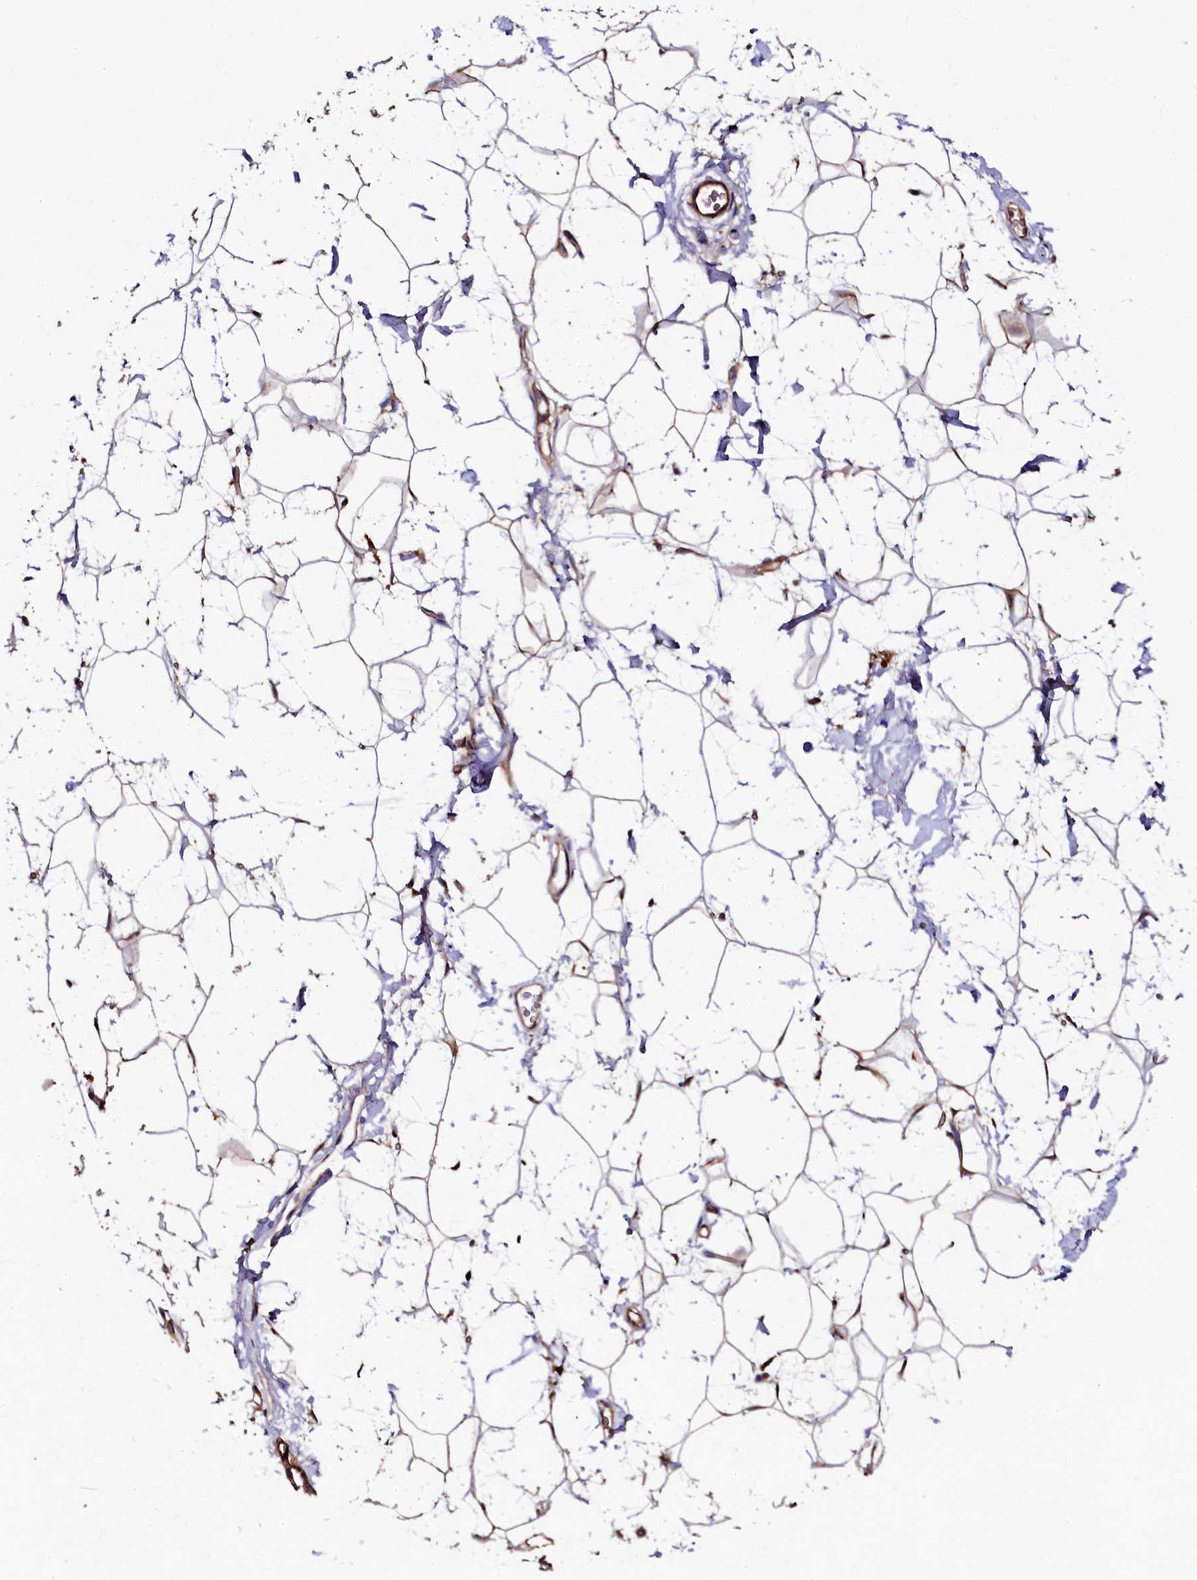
{"staining": {"intensity": "negative", "quantity": "none", "location": "none"}, "tissue": "adipose tissue", "cell_type": "Adipocytes", "image_type": "normal", "snomed": [{"axis": "morphology", "description": "Normal tissue, NOS"}, {"axis": "topography", "description": "Breast"}], "caption": "Adipocytes show no significant protein positivity in normal adipose tissue. The staining was performed using DAB to visualize the protein expression in brown, while the nuclei were stained in blue with hematoxylin (Magnification: 20x).", "gene": "APPL2", "patient": {"sex": "female", "age": 26}}